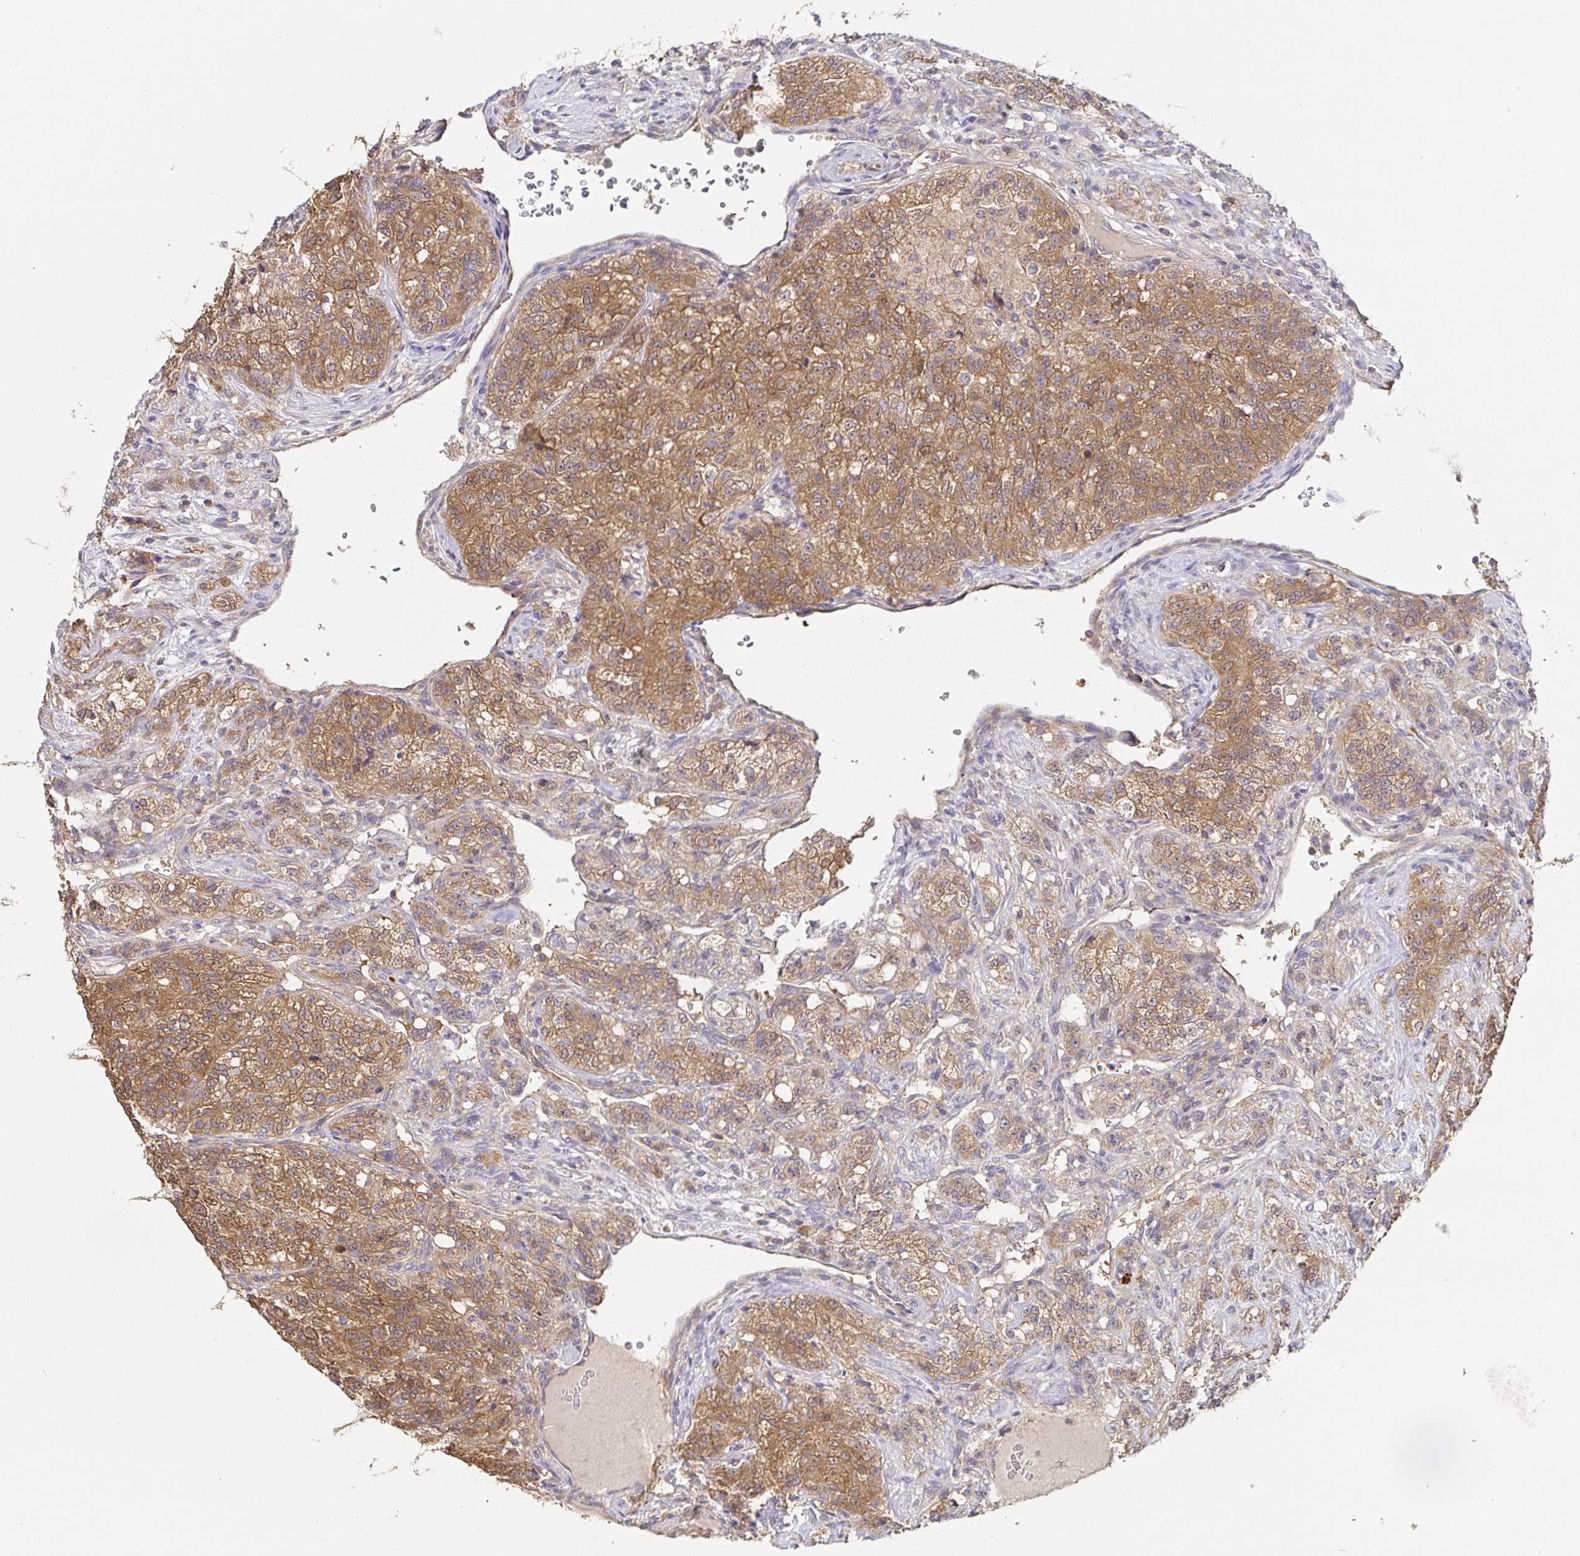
{"staining": {"intensity": "moderate", "quantity": ">75%", "location": "cytoplasmic/membranous,nuclear"}, "tissue": "renal cancer", "cell_type": "Tumor cells", "image_type": "cancer", "snomed": [{"axis": "morphology", "description": "Adenocarcinoma, NOS"}, {"axis": "topography", "description": "Kidney"}], "caption": "DAB immunohistochemical staining of renal cancer (adenocarcinoma) demonstrates moderate cytoplasmic/membranous and nuclear protein expression in approximately >75% of tumor cells.", "gene": "HAGH", "patient": {"sex": "female", "age": 63}}